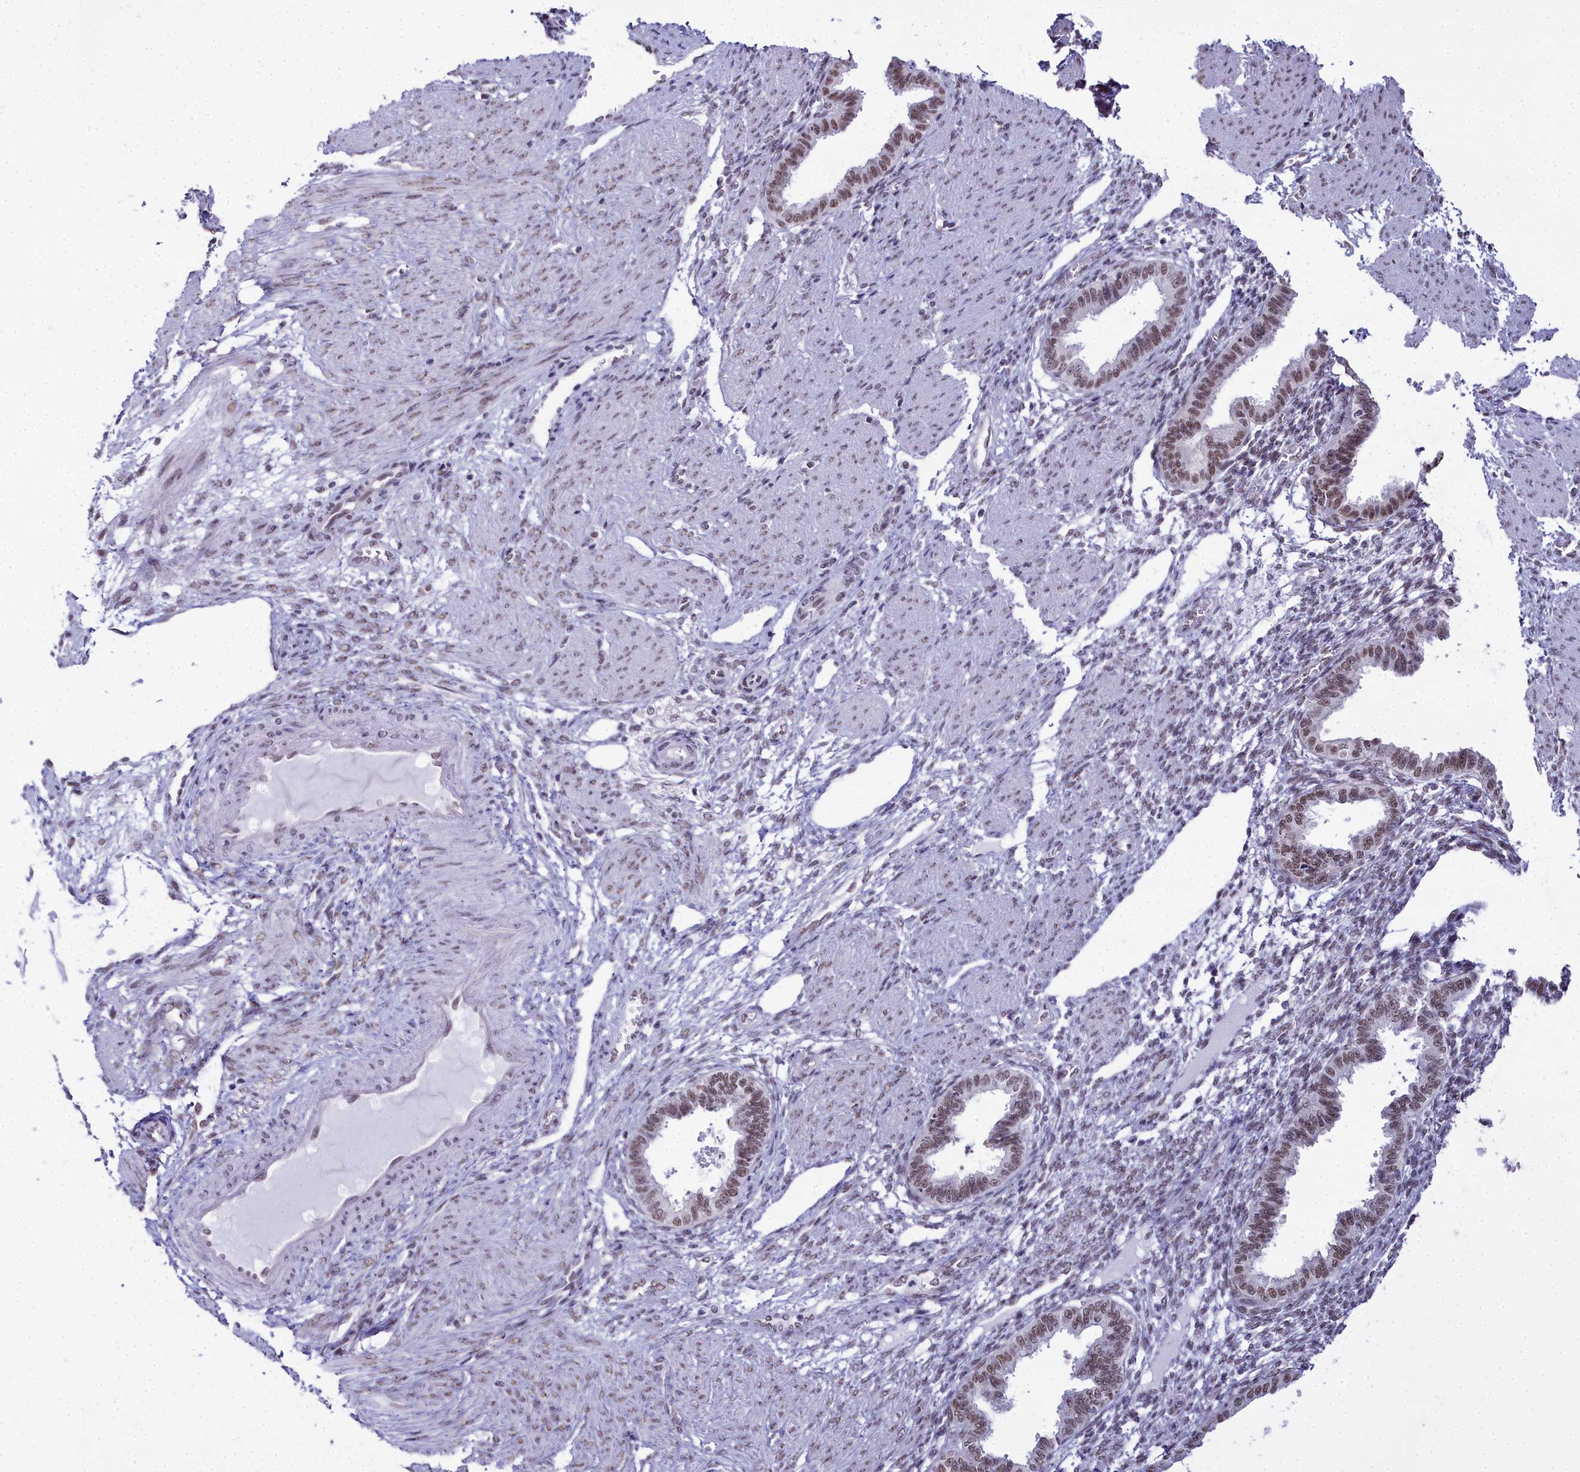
{"staining": {"intensity": "moderate", "quantity": ">75%", "location": "nuclear"}, "tissue": "endometrium", "cell_type": "Cells in endometrial stroma", "image_type": "normal", "snomed": [{"axis": "morphology", "description": "Normal tissue, NOS"}, {"axis": "topography", "description": "Endometrium"}], "caption": "An immunohistochemistry photomicrograph of unremarkable tissue is shown. Protein staining in brown labels moderate nuclear positivity in endometrium within cells in endometrial stroma.", "gene": "RBM12", "patient": {"sex": "female", "age": 33}}